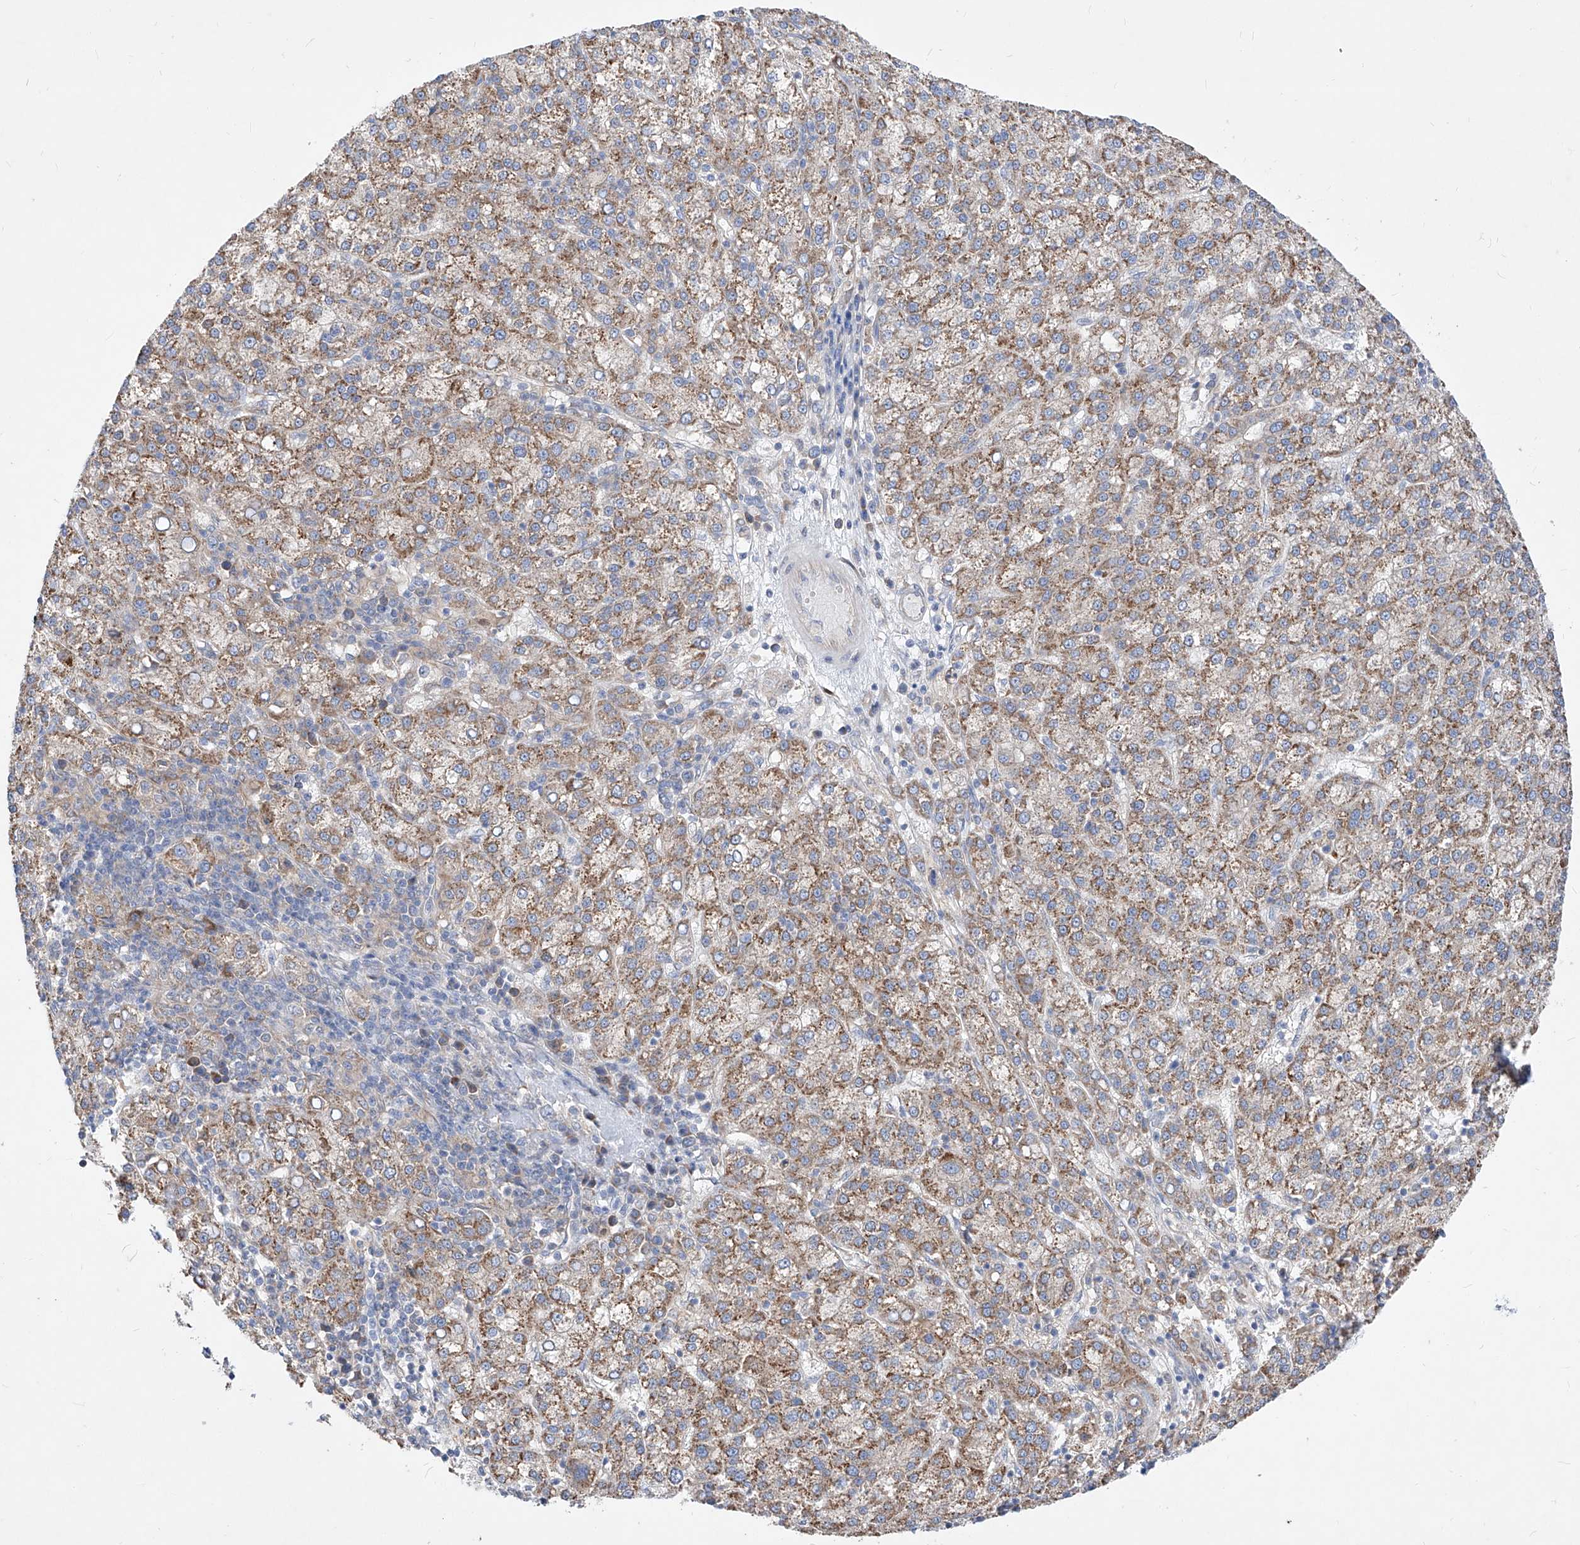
{"staining": {"intensity": "moderate", "quantity": ">75%", "location": "cytoplasmic/membranous"}, "tissue": "liver cancer", "cell_type": "Tumor cells", "image_type": "cancer", "snomed": [{"axis": "morphology", "description": "Carcinoma, Hepatocellular, NOS"}, {"axis": "topography", "description": "Liver"}], "caption": "Liver cancer was stained to show a protein in brown. There is medium levels of moderate cytoplasmic/membranous positivity in approximately >75% of tumor cells.", "gene": "UFL1", "patient": {"sex": "female", "age": 58}}